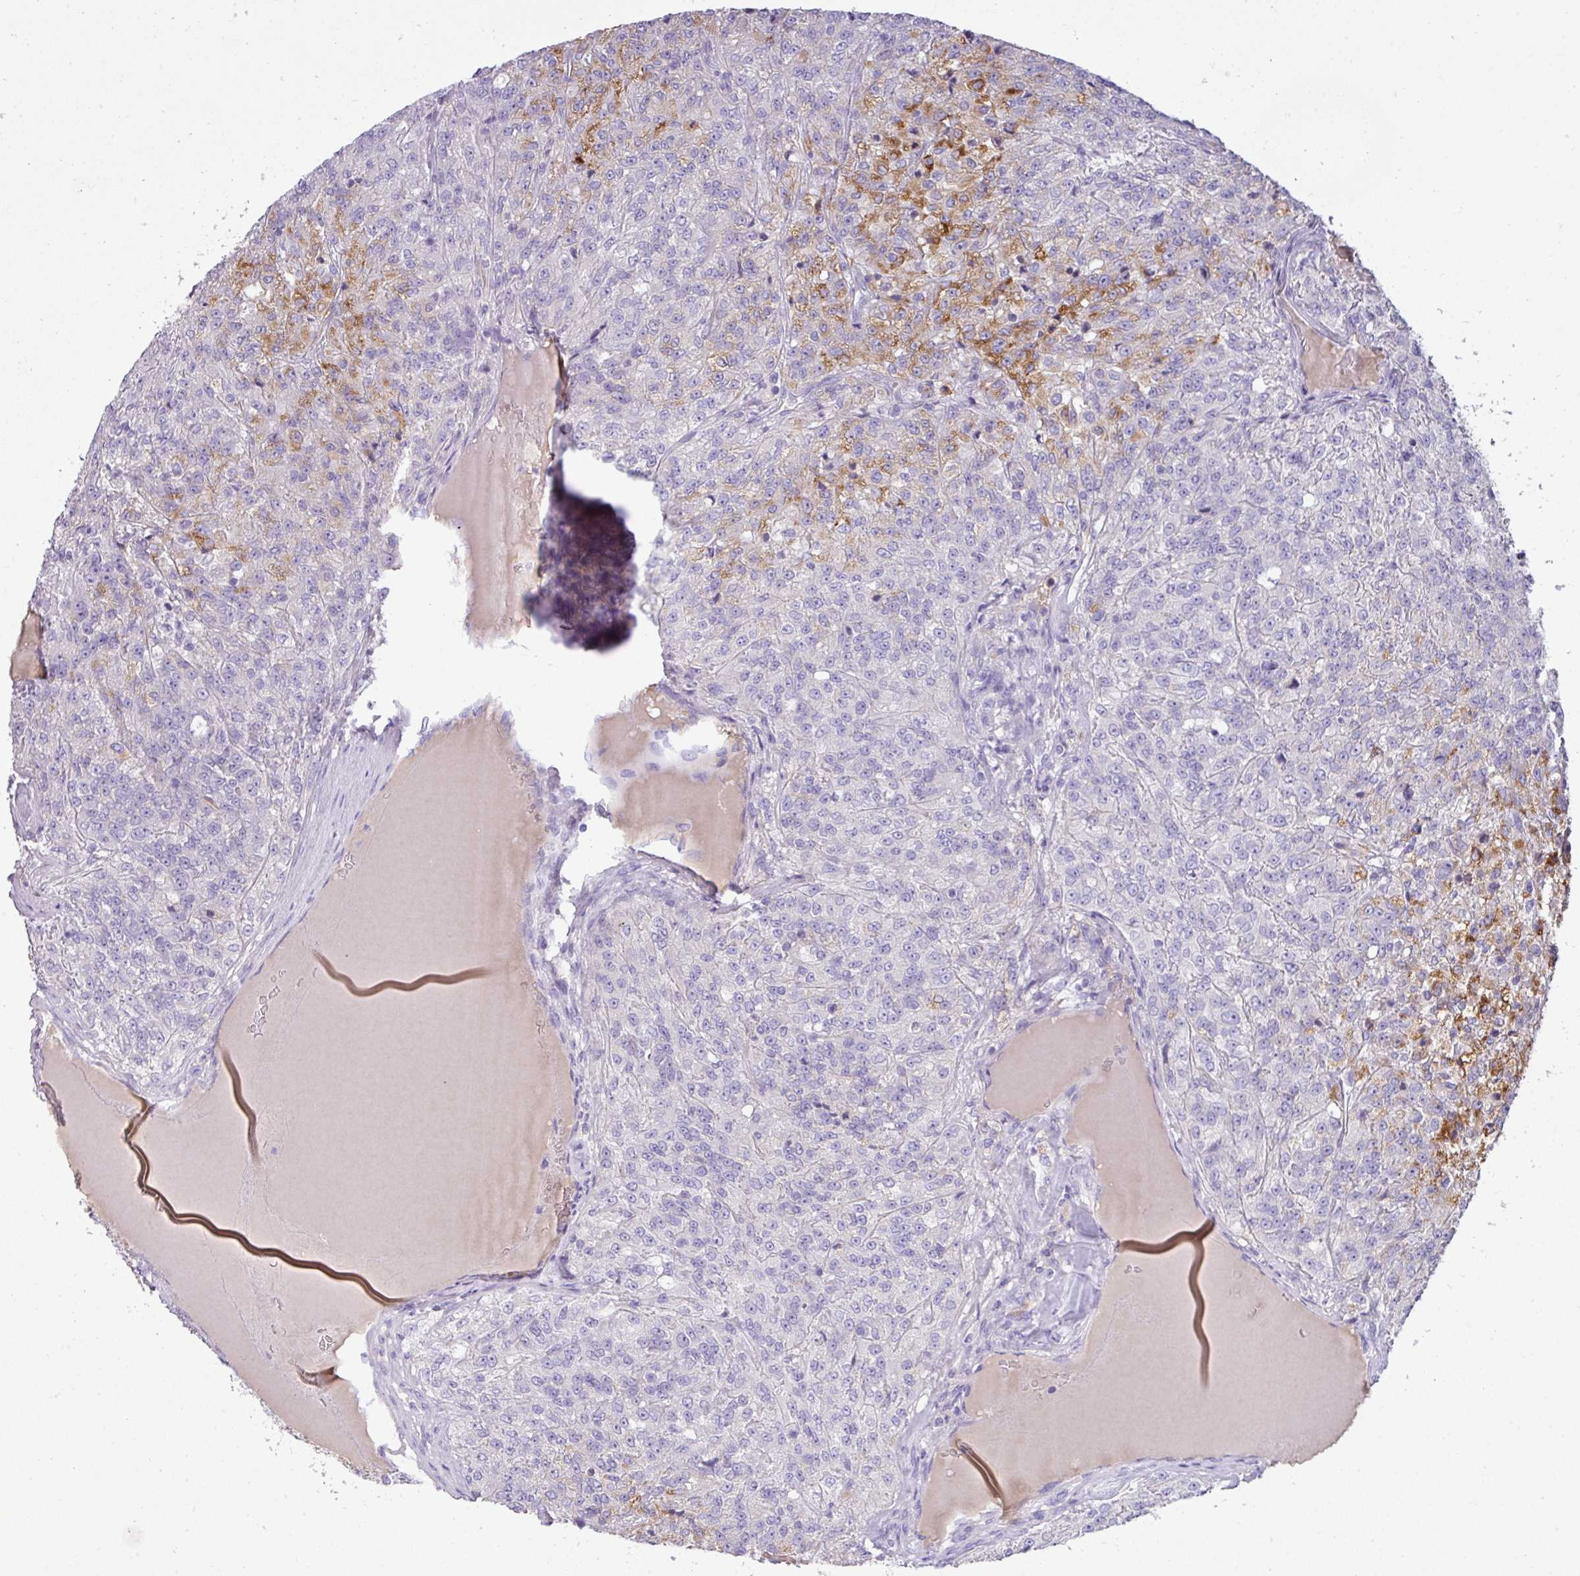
{"staining": {"intensity": "moderate", "quantity": "<25%", "location": "cytoplasmic/membranous"}, "tissue": "renal cancer", "cell_type": "Tumor cells", "image_type": "cancer", "snomed": [{"axis": "morphology", "description": "Adenocarcinoma, NOS"}, {"axis": "topography", "description": "Kidney"}], "caption": "Moderate cytoplasmic/membranous expression is seen in approximately <25% of tumor cells in renal cancer (adenocarcinoma).", "gene": "OR6C6", "patient": {"sex": "female", "age": 63}}